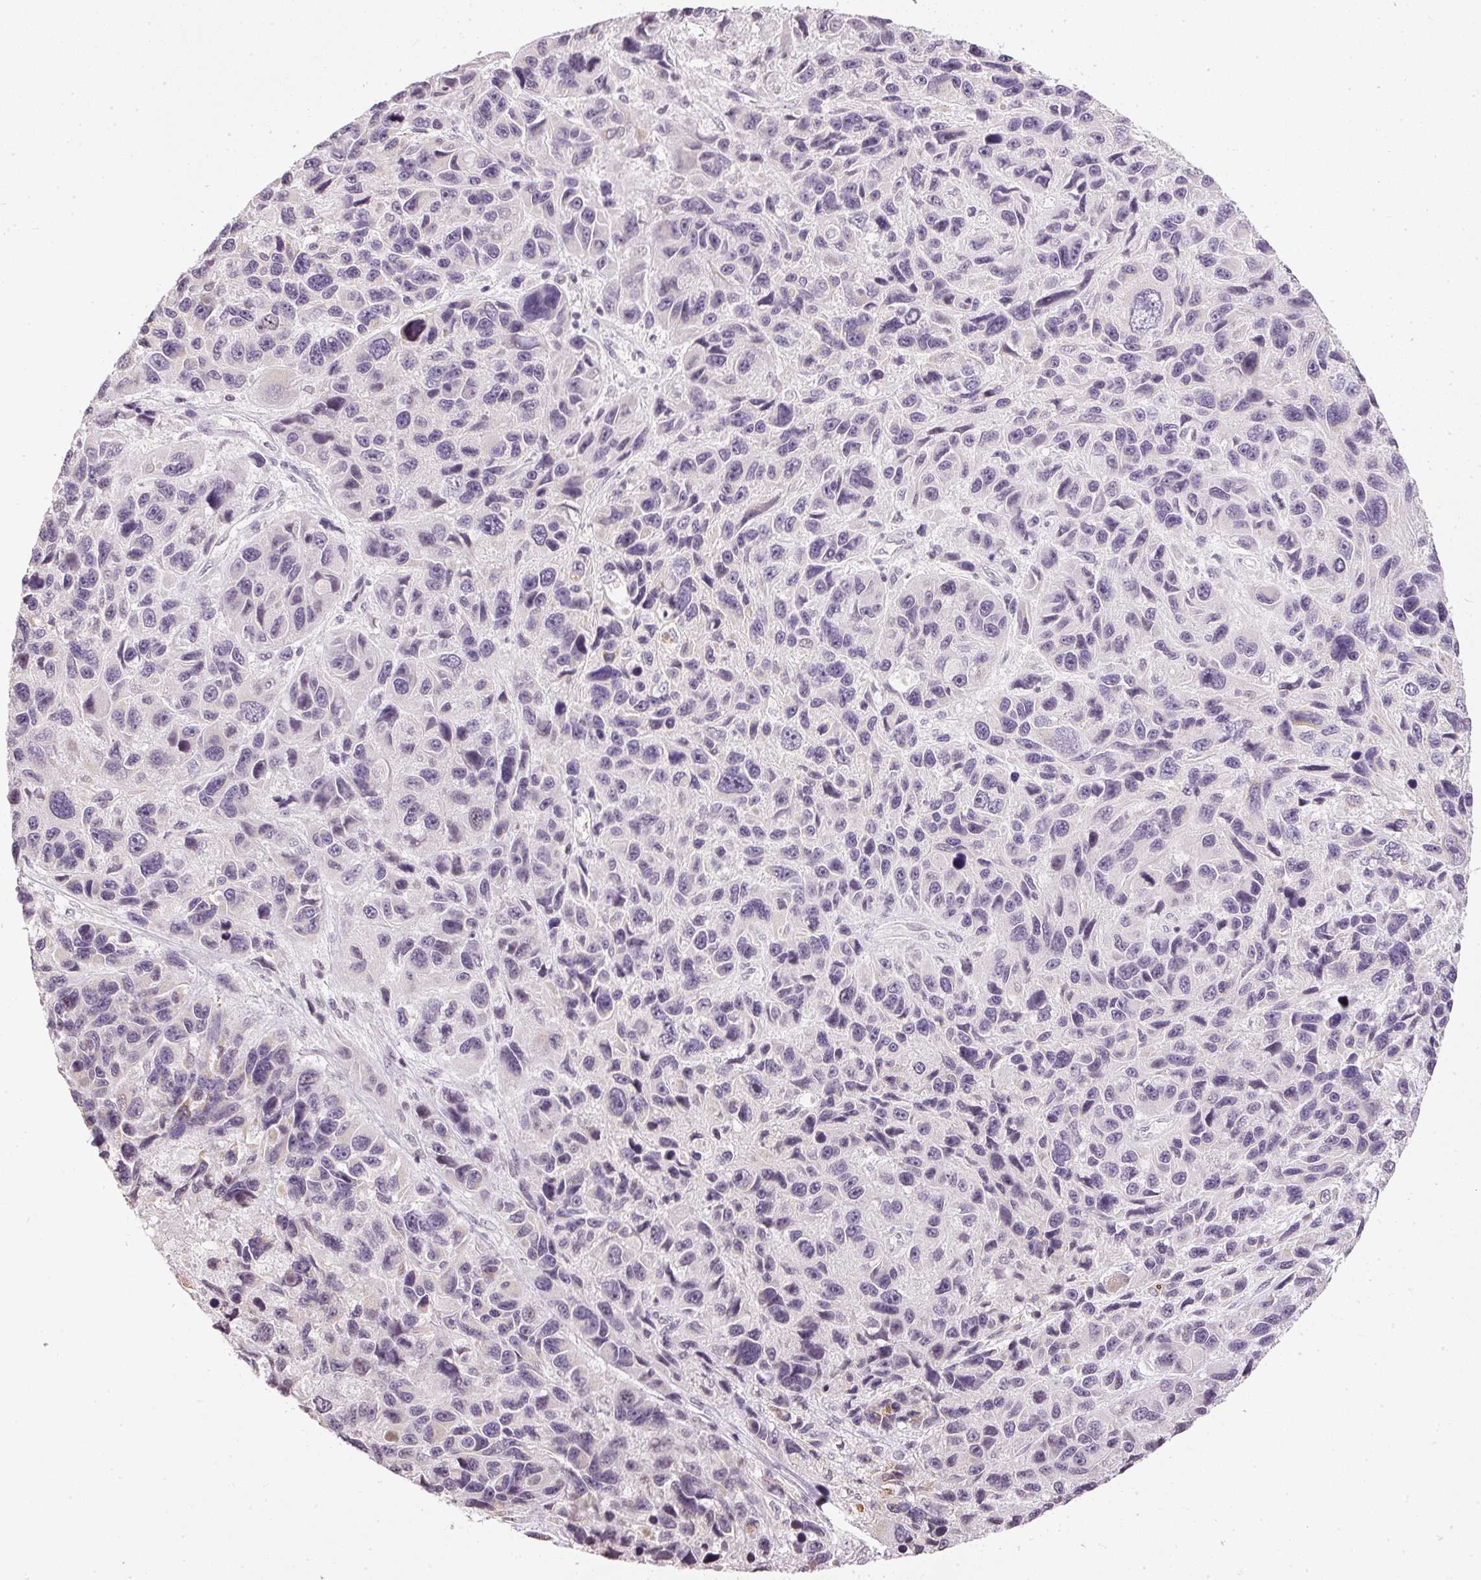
{"staining": {"intensity": "negative", "quantity": "none", "location": "none"}, "tissue": "melanoma", "cell_type": "Tumor cells", "image_type": "cancer", "snomed": [{"axis": "morphology", "description": "Malignant melanoma, NOS"}, {"axis": "topography", "description": "Skin"}], "caption": "Immunohistochemistry (IHC) histopathology image of neoplastic tissue: melanoma stained with DAB exhibits no significant protein positivity in tumor cells. (Brightfield microscopy of DAB IHC at high magnification).", "gene": "NRDE2", "patient": {"sex": "male", "age": 53}}